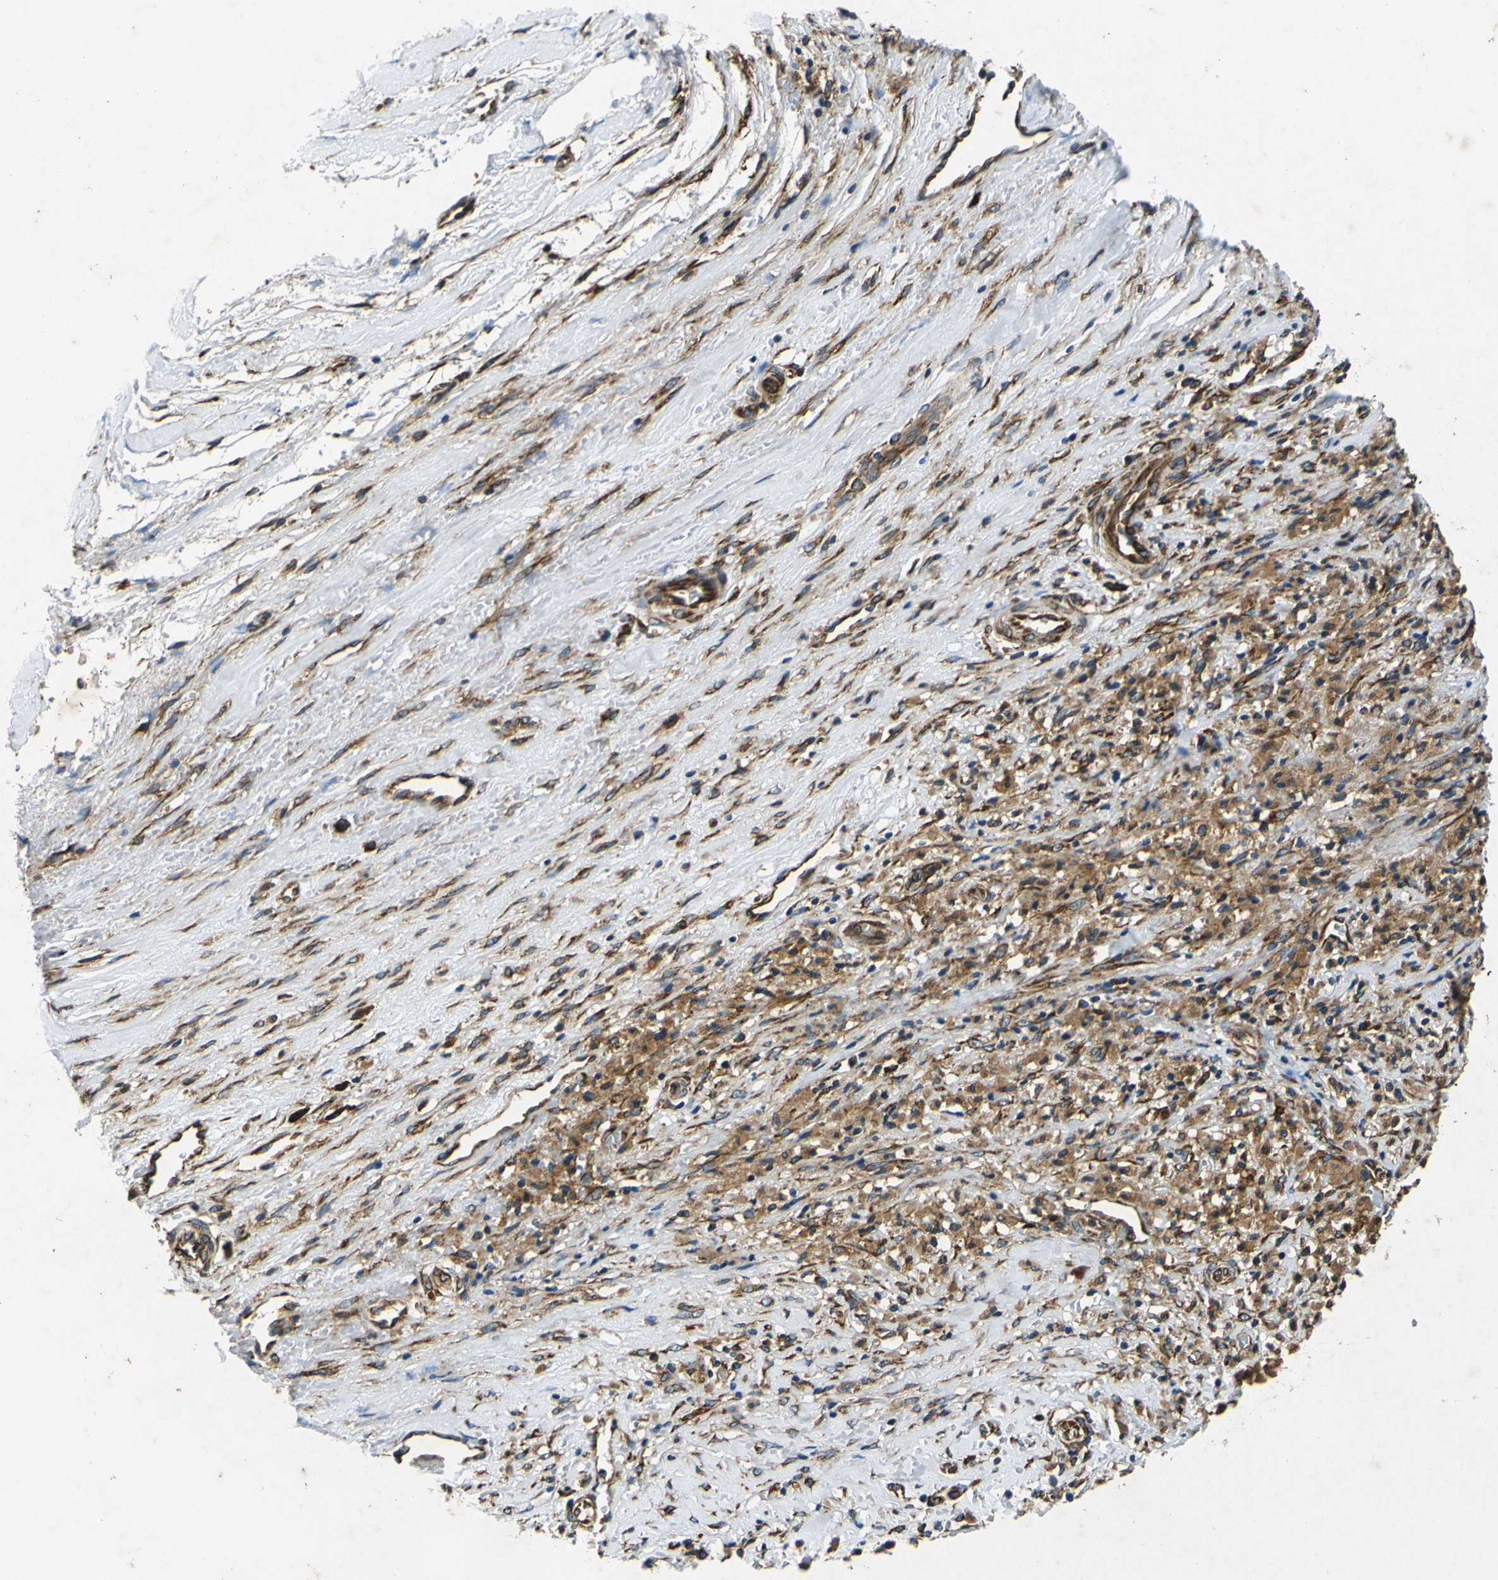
{"staining": {"intensity": "moderate", "quantity": ">75%", "location": "cytoplasmic/membranous"}, "tissue": "liver cancer", "cell_type": "Tumor cells", "image_type": "cancer", "snomed": [{"axis": "morphology", "description": "Cholangiocarcinoma"}, {"axis": "topography", "description": "Liver"}], "caption": "DAB (3,3'-diaminobenzidine) immunohistochemical staining of liver cancer (cholangiocarcinoma) shows moderate cytoplasmic/membranous protein expression in approximately >75% of tumor cells.", "gene": "RPSA", "patient": {"sex": "female", "age": 70}}